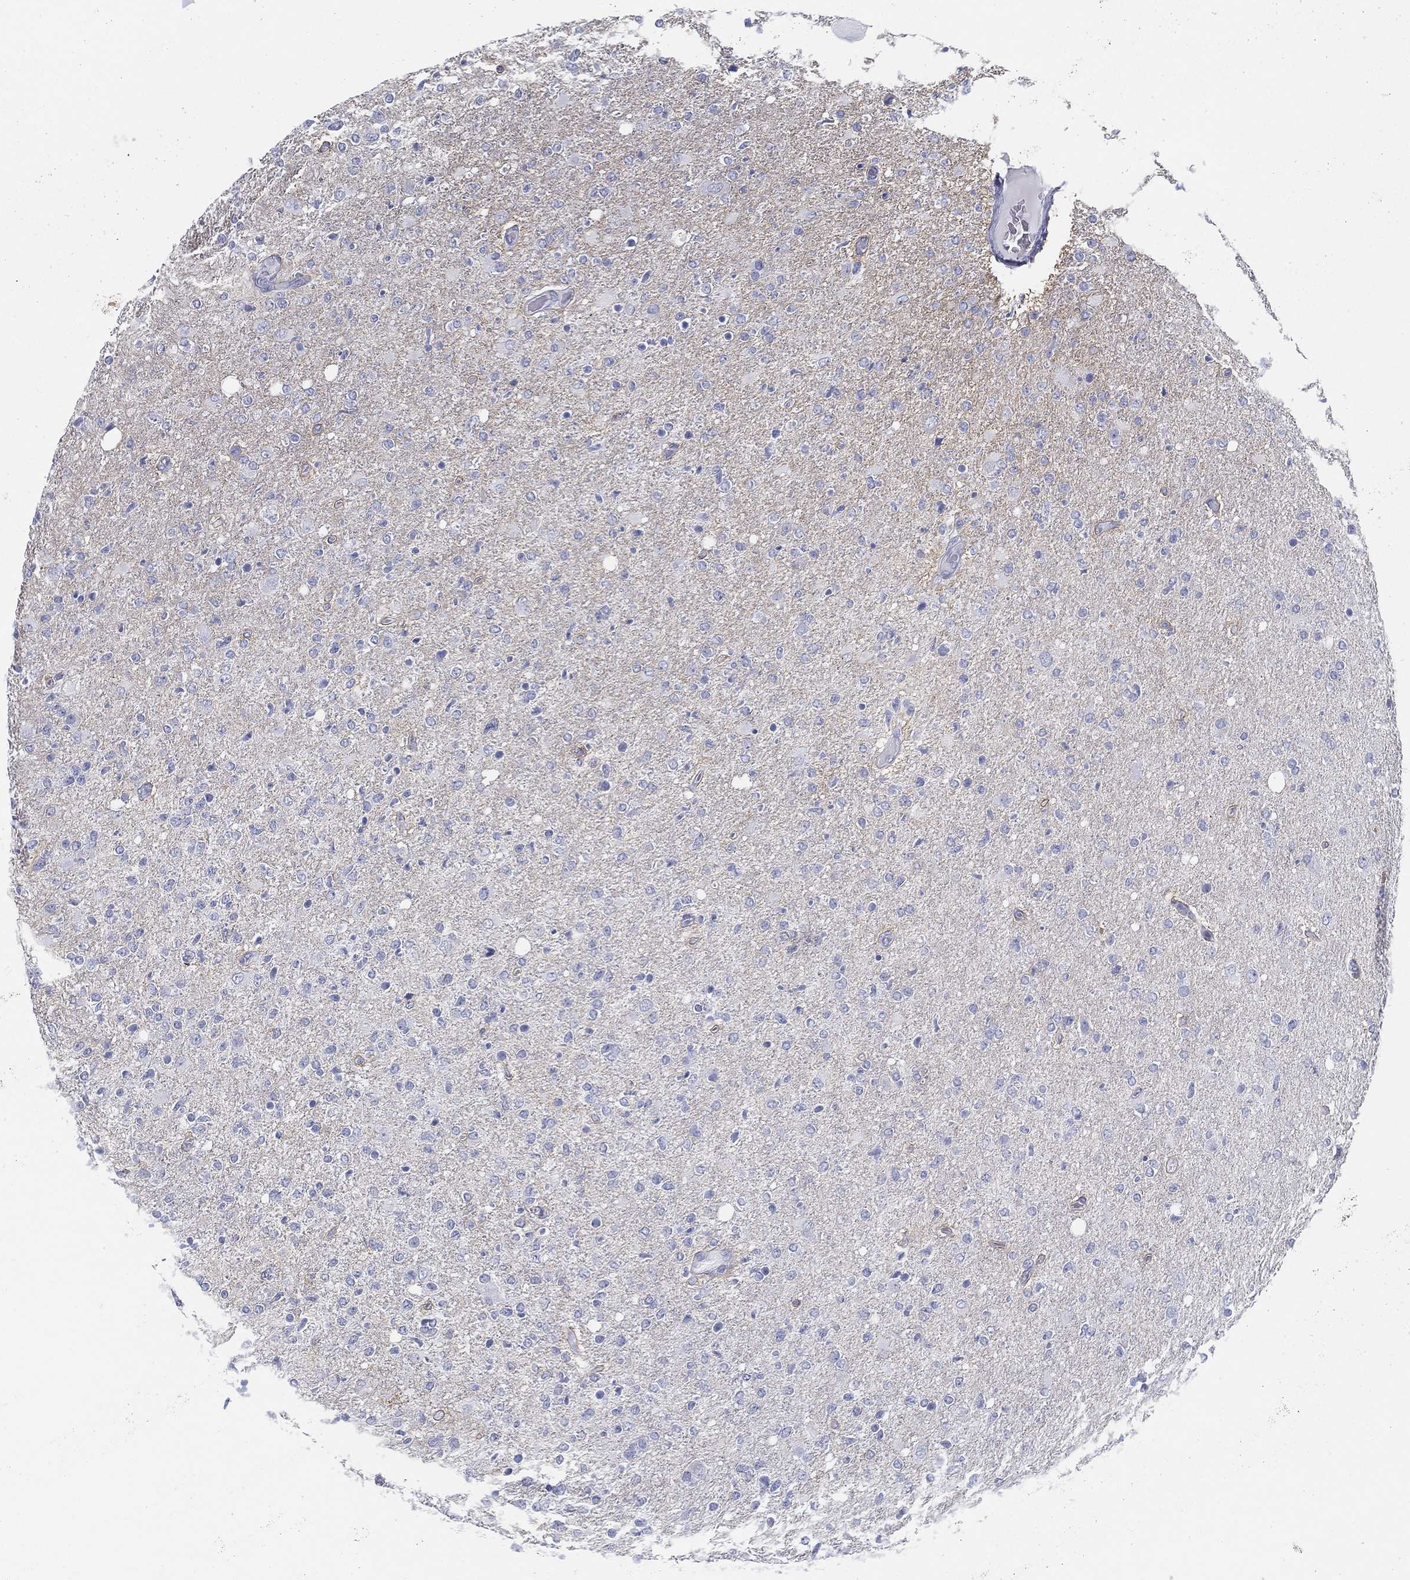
{"staining": {"intensity": "negative", "quantity": "none", "location": "none"}, "tissue": "glioma", "cell_type": "Tumor cells", "image_type": "cancer", "snomed": [{"axis": "morphology", "description": "Glioma, malignant, High grade"}, {"axis": "topography", "description": "Cerebral cortex"}], "caption": "A high-resolution histopathology image shows immunohistochemistry staining of glioma, which shows no significant positivity in tumor cells. (Immunohistochemistry (ihc), brightfield microscopy, high magnification).", "gene": "TMEM252", "patient": {"sex": "male", "age": 70}}